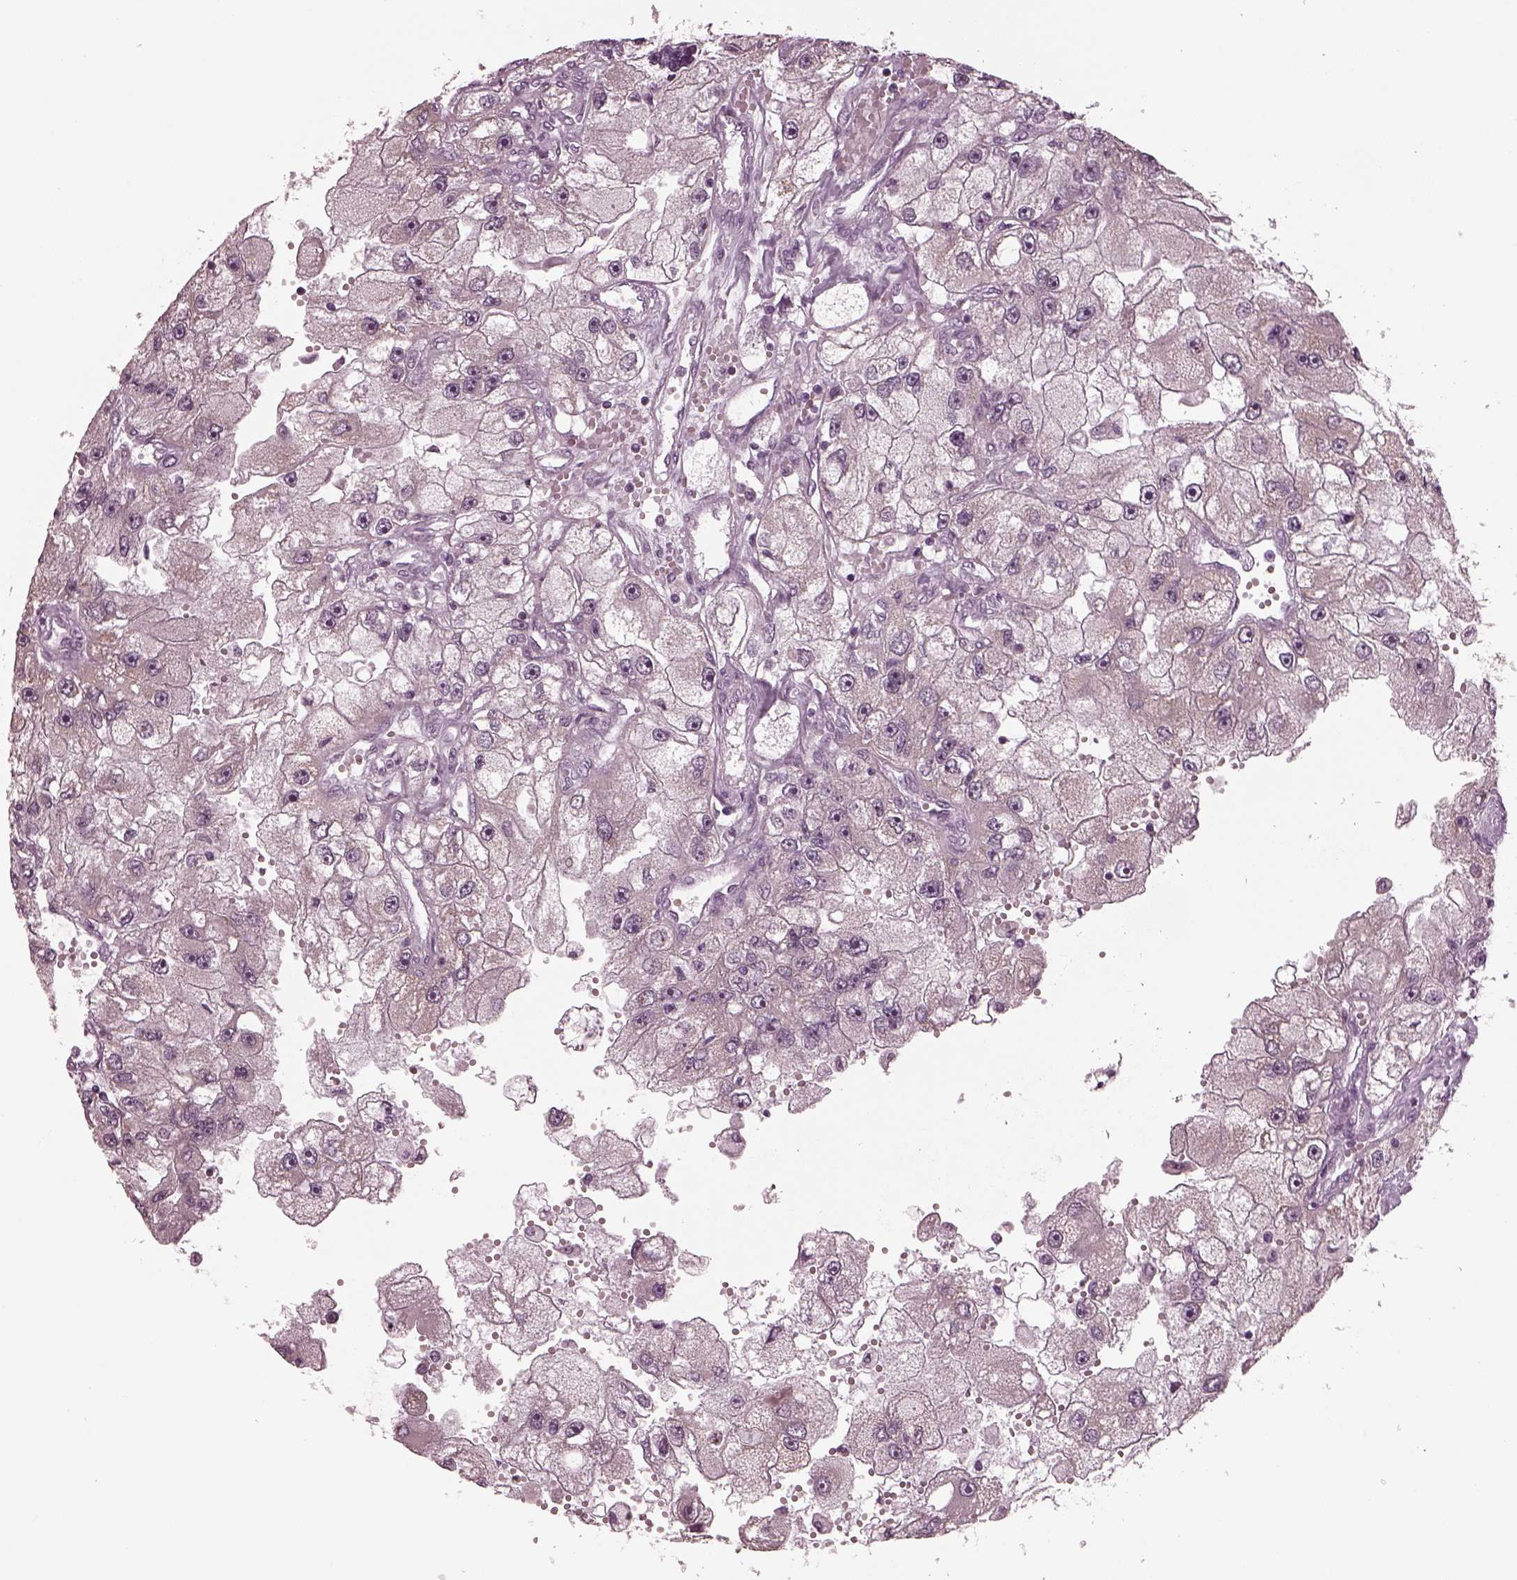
{"staining": {"intensity": "negative", "quantity": "none", "location": "none"}, "tissue": "renal cancer", "cell_type": "Tumor cells", "image_type": "cancer", "snomed": [{"axis": "morphology", "description": "Adenocarcinoma, NOS"}, {"axis": "topography", "description": "Kidney"}], "caption": "High power microscopy micrograph of an immunohistochemistry (IHC) image of adenocarcinoma (renal), revealing no significant expression in tumor cells. (Brightfield microscopy of DAB (3,3'-diaminobenzidine) immunohistochemistry (IHC) at high magnification).", "gene": "CLCN4", "patient": {"sex": "male", "age": 63}}